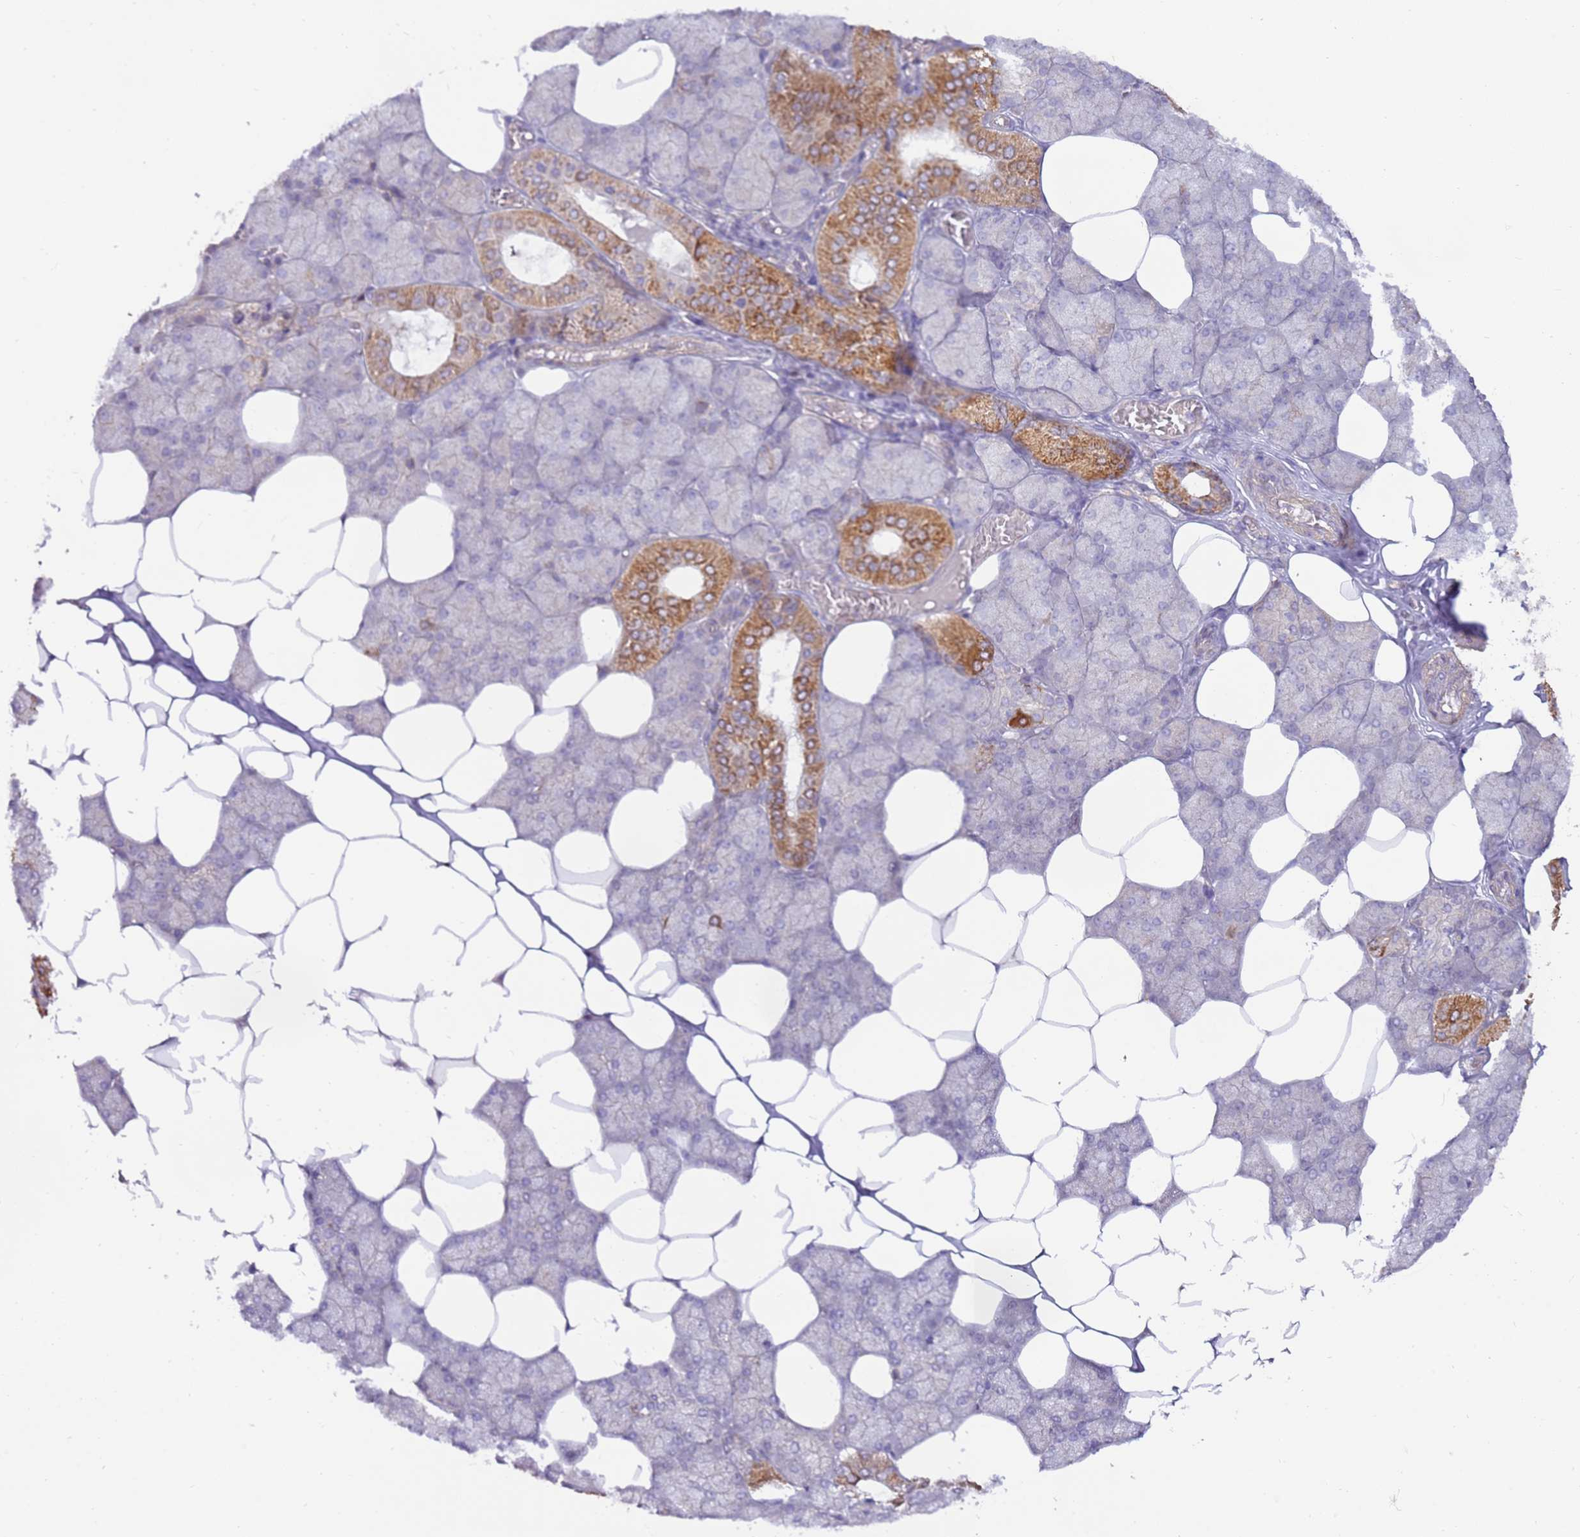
{"staining": {"intensity": "moderate", "quantity": "<25%", "location": "cytoplasmic/membranous"}, "tissue": "salivary gland", "cell_type": "Glandular cells", "image_type": "normal", "snomed": [{"axis": "morphology", "description": "Normal tissue, NOS"}, {"axis": "topography", "description": "Salivary gland"}], "caption": "A high-resolution photomicrograph shows immunohistochemistry staining of unremarkable salivary gland, which displays moderate cytoplasmic/membranous expression in about <25% of glandular cells. Nuclei are stained in blue.", "gene": "EVA1B", "patient": {"sex": "male", "age": 62}}